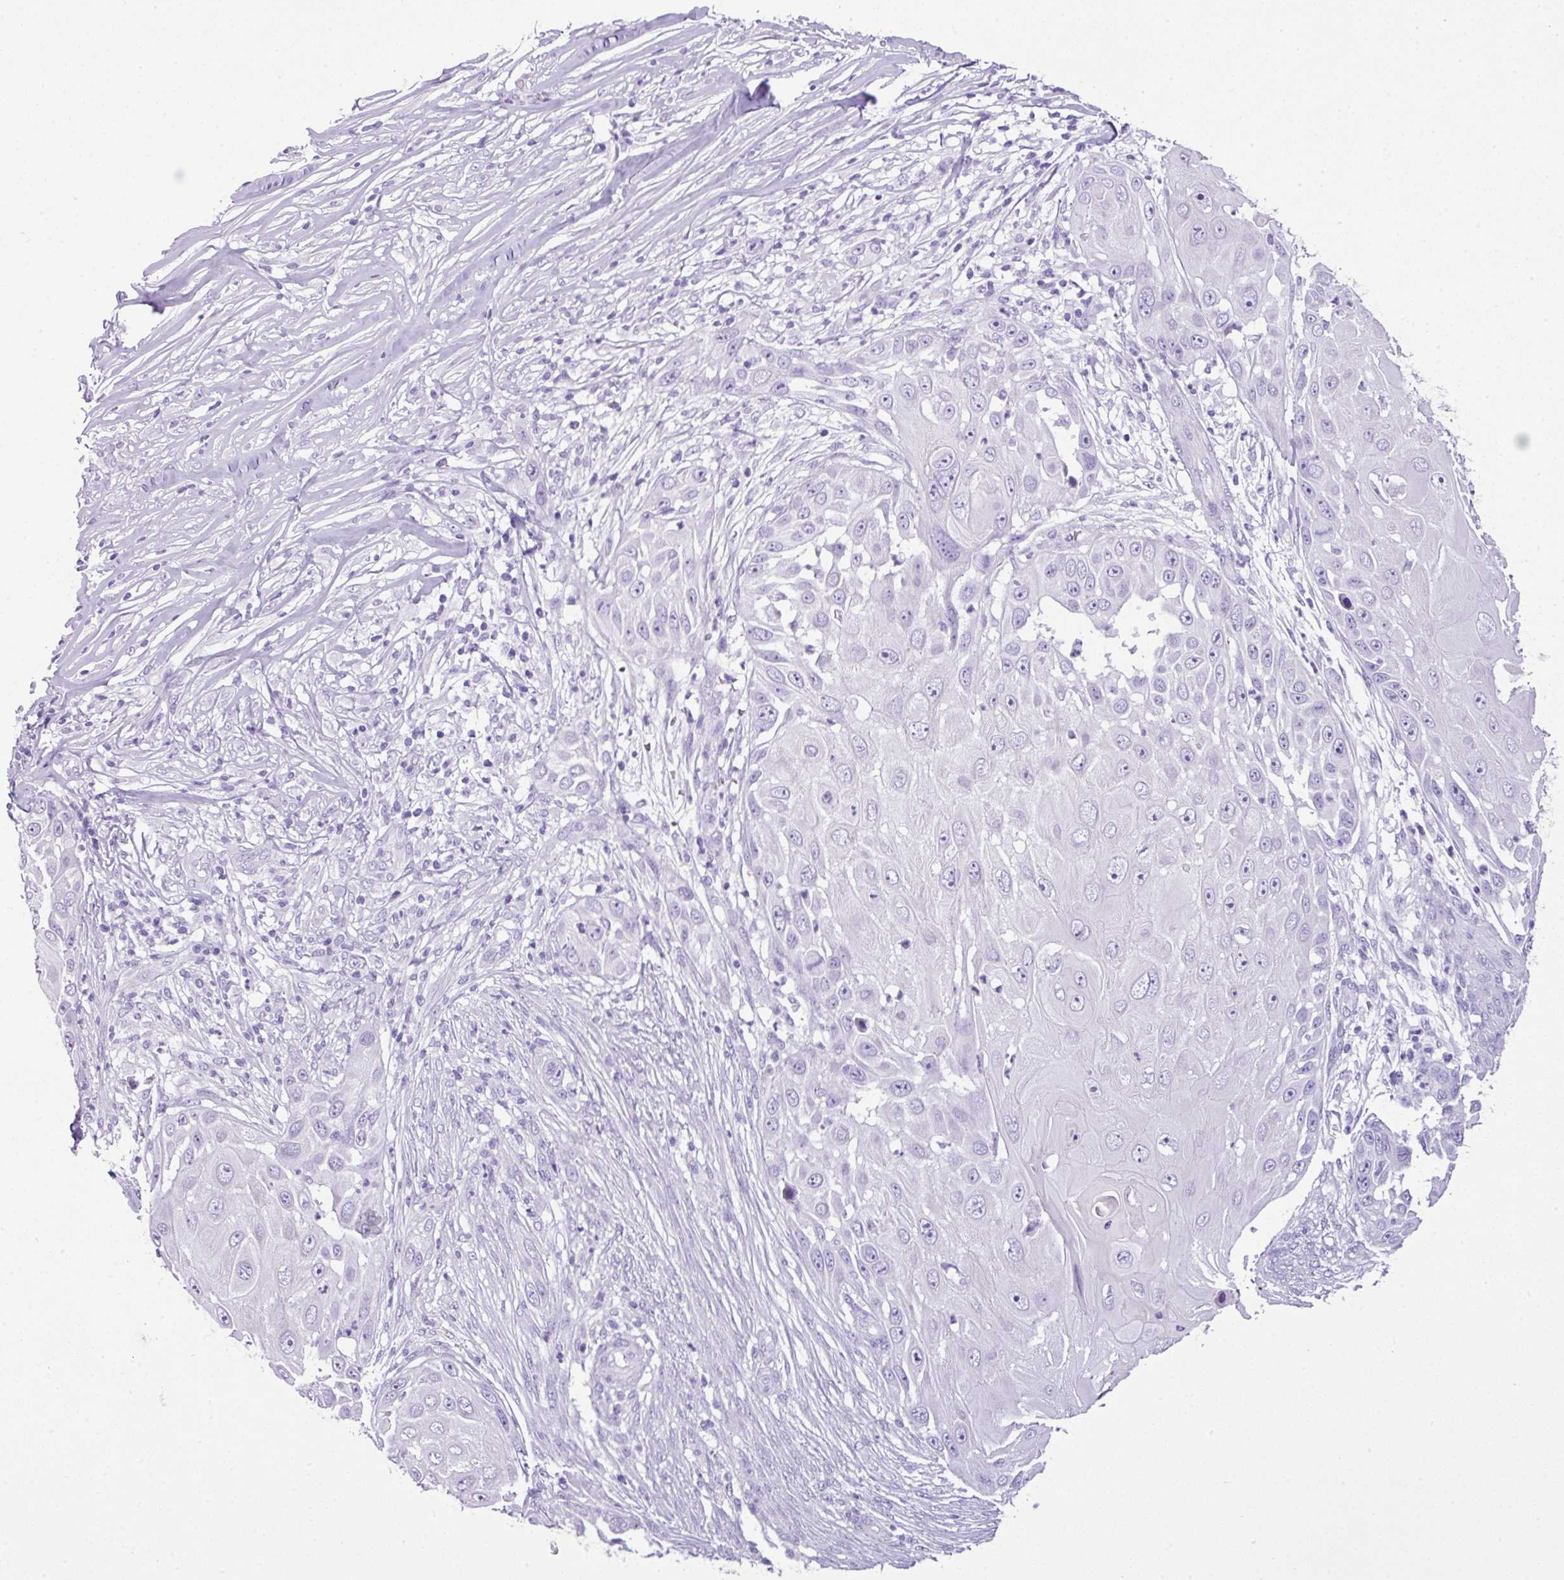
{"staining": {"intensity": "negative", "quantity": "none", "location": "none"}, "tissue": "skin cancer", "cell_type": "Tumor cells", "image_type": "cancer", "snomed": [{"axis": "morphology", "description": "Squamous cell carcinoma, NOS"}, {"axis": "topography", "description": "Skin"}], "caption": "IHC photomicrograph of human skin cancer (squamous cell carcinoma) stained for a protein (brown), which exhibits no staining in tumor cells.", "gene": "TNP1", "patient": {"sex": "female", "age": 44}}